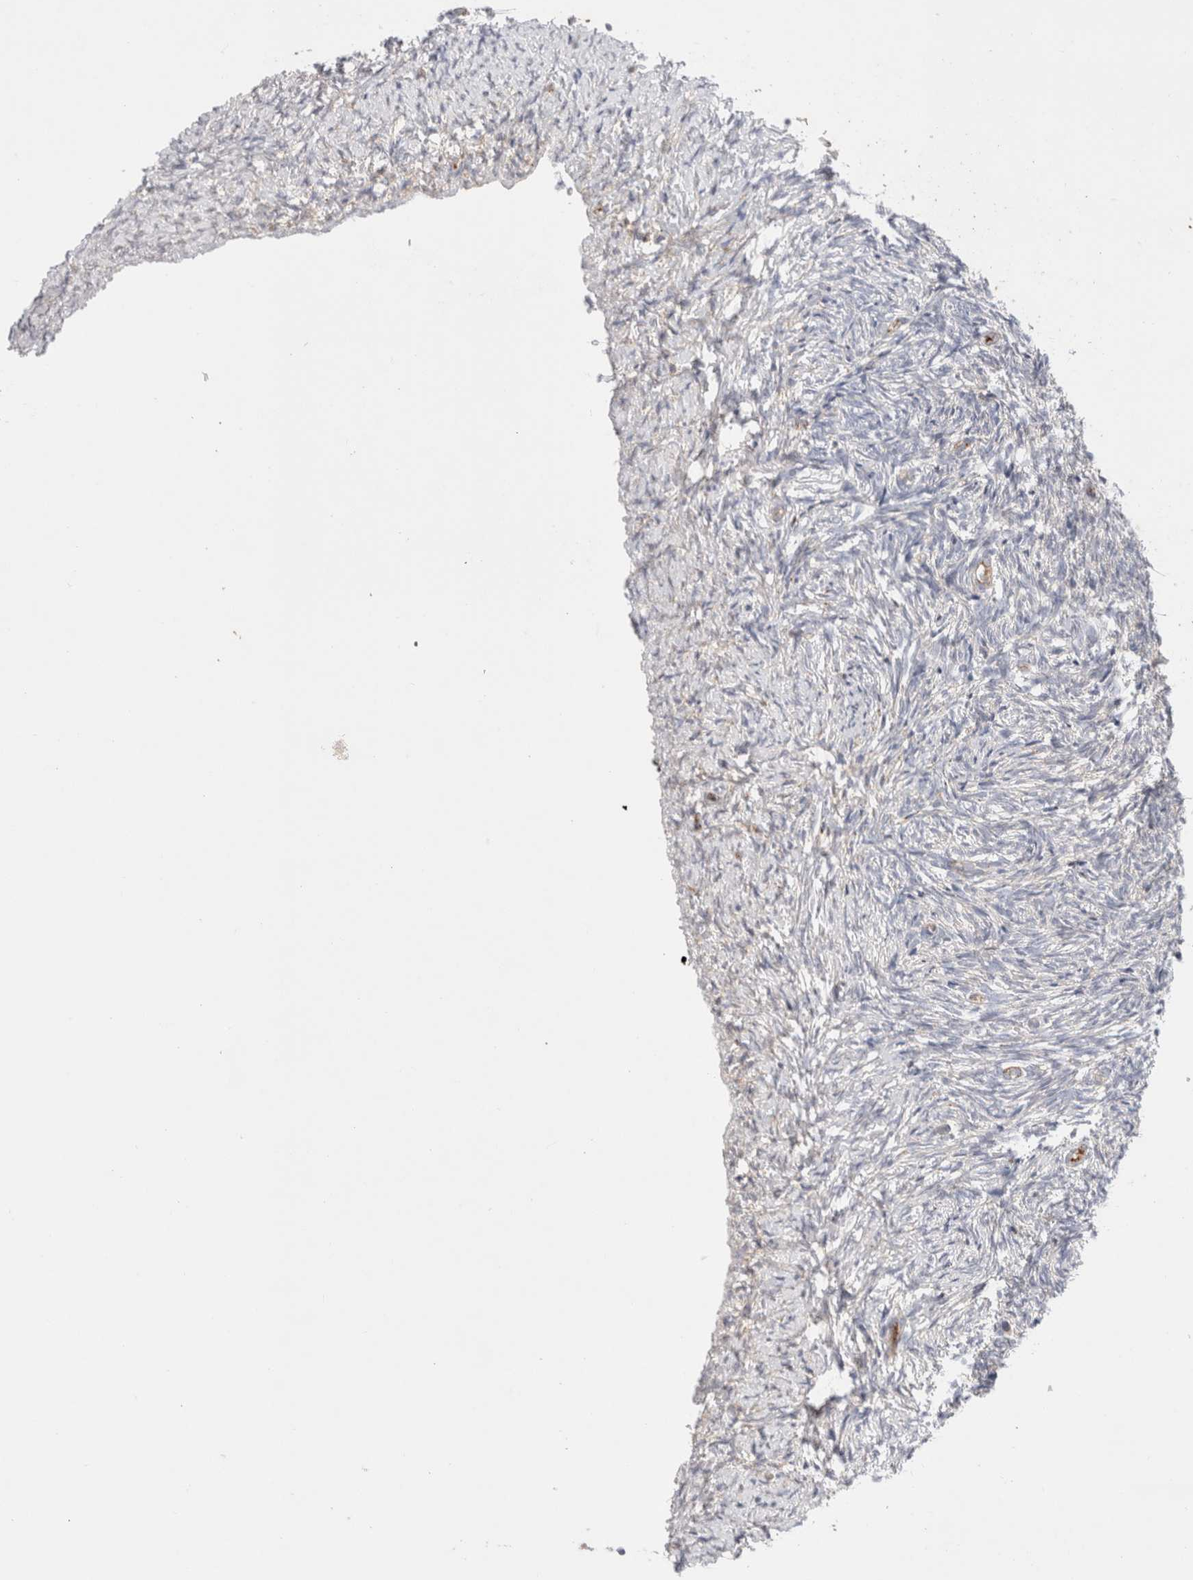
{"staining": {"intensity": "negative", "quantity": "none", "location": "none"}, "tissue": "ovary", "cell_type": "Follicle cells", "image_type": "normal", "snomed": [{"axis": "morphology", "description": "Normal tissue, NOS"}, {"axis": "topography", "description": "Ovary"}], "caption": "Immunohistochemical staining of normal human ovary exhibits no significant positivity in follicle cells. The staining is performed using DAB brown chromogen with nuclei counter-stained in using hematoxylin.", "gene": "CNPY4", "patient": {"sex": "female", "age": 41}}